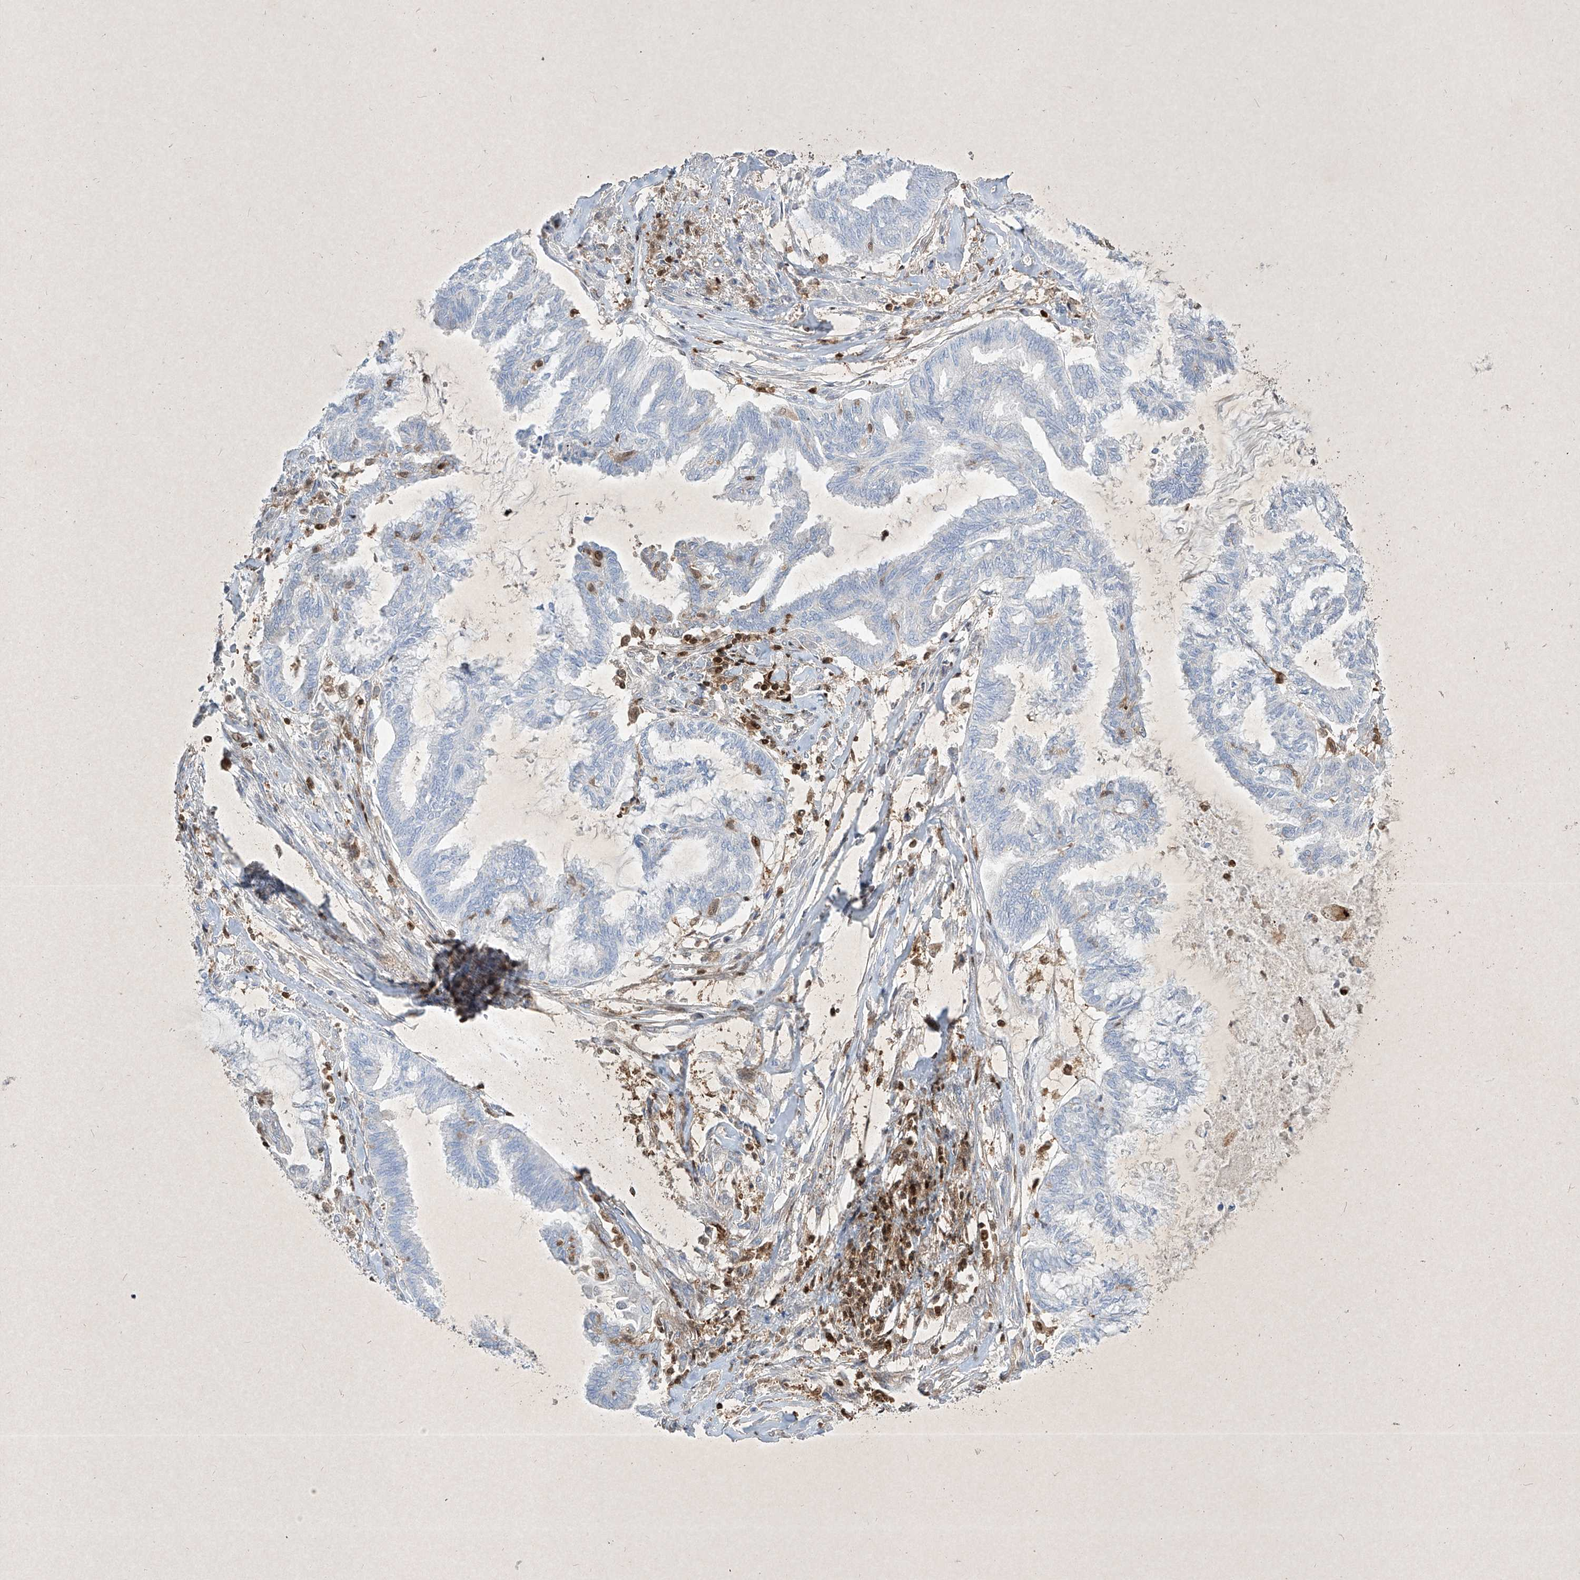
{"staining": {"intensity": "negative", "quantity": "none", "location": "none"}, "tissue": "endometrial cancer", "cell_type": "Tumor cells", "image_type": "cancer", "snomed": [{"axis": "morphology", "description": "Adenocarcinoma, NOS"}, {"axis": "topography", "description": "Endometrium"}], "caption": "Immunohistochemical staining of human adenocarcinoma (endometrial) shows no significant positivity in tumor cells.", "gene": "PSMB10", "patient": {"sex": "female", "age": 86}}